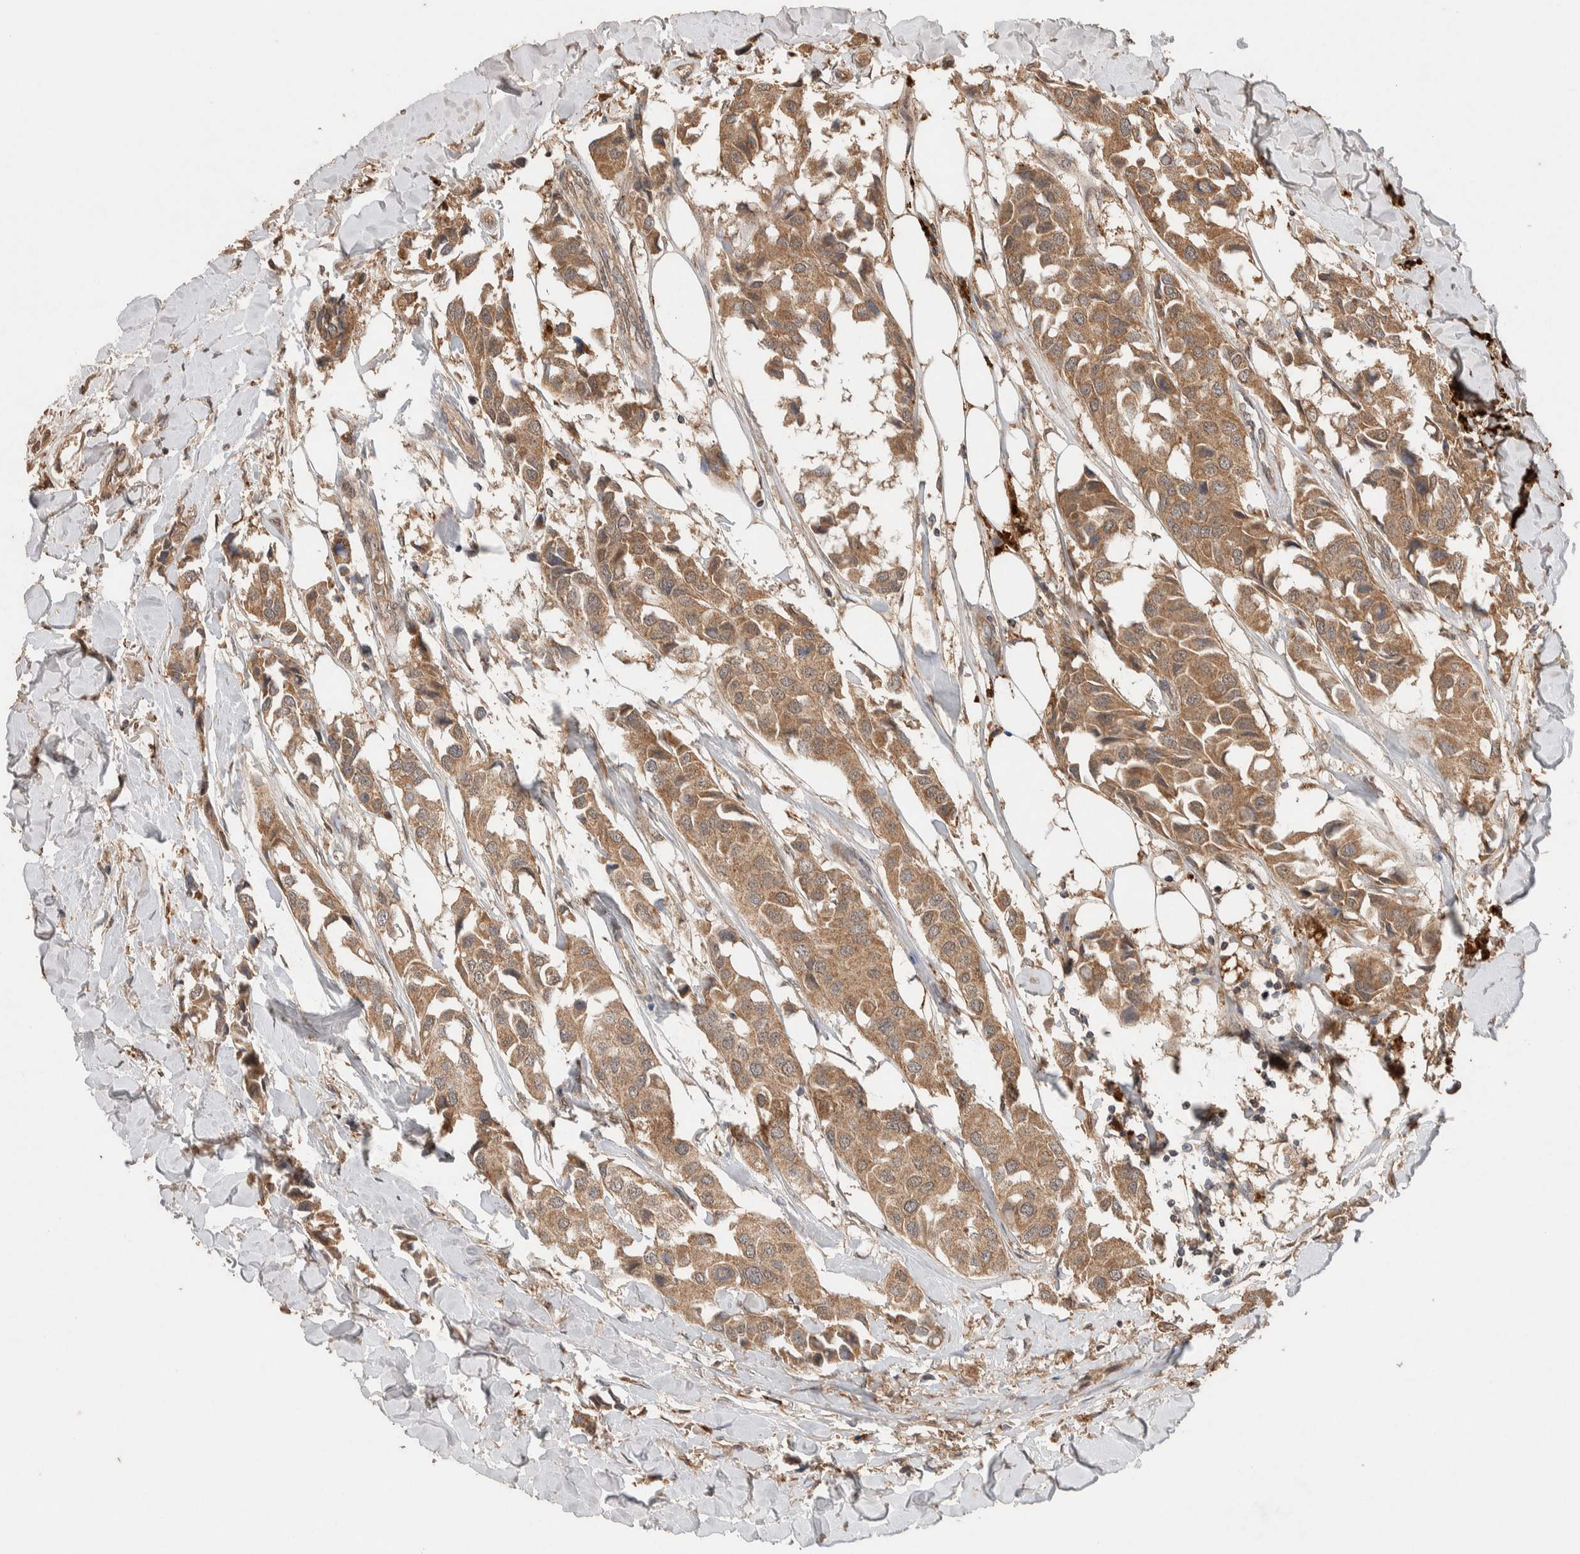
{"staining": {"intensity": "moderate", "quantity": ">75%", "location": "cytoplasmic/membranous"}, "tissue": "breast cancer", "cell_type": "Tumor cells", "image_type": "cancer", "snomed": [{"axis": "morphology", "description": "Duct carcinoma"}, {"axis": "topography", "description": "Breast"}], "caption": "Brown immunohistochemical staining in human intraductal carcinoma (breast) displays moderate cytoplasmic/membranous expression in approximately >75% of tumor cells.", "gene": "KCNJ5", "patient": {"sex": "female", "age": 80}}